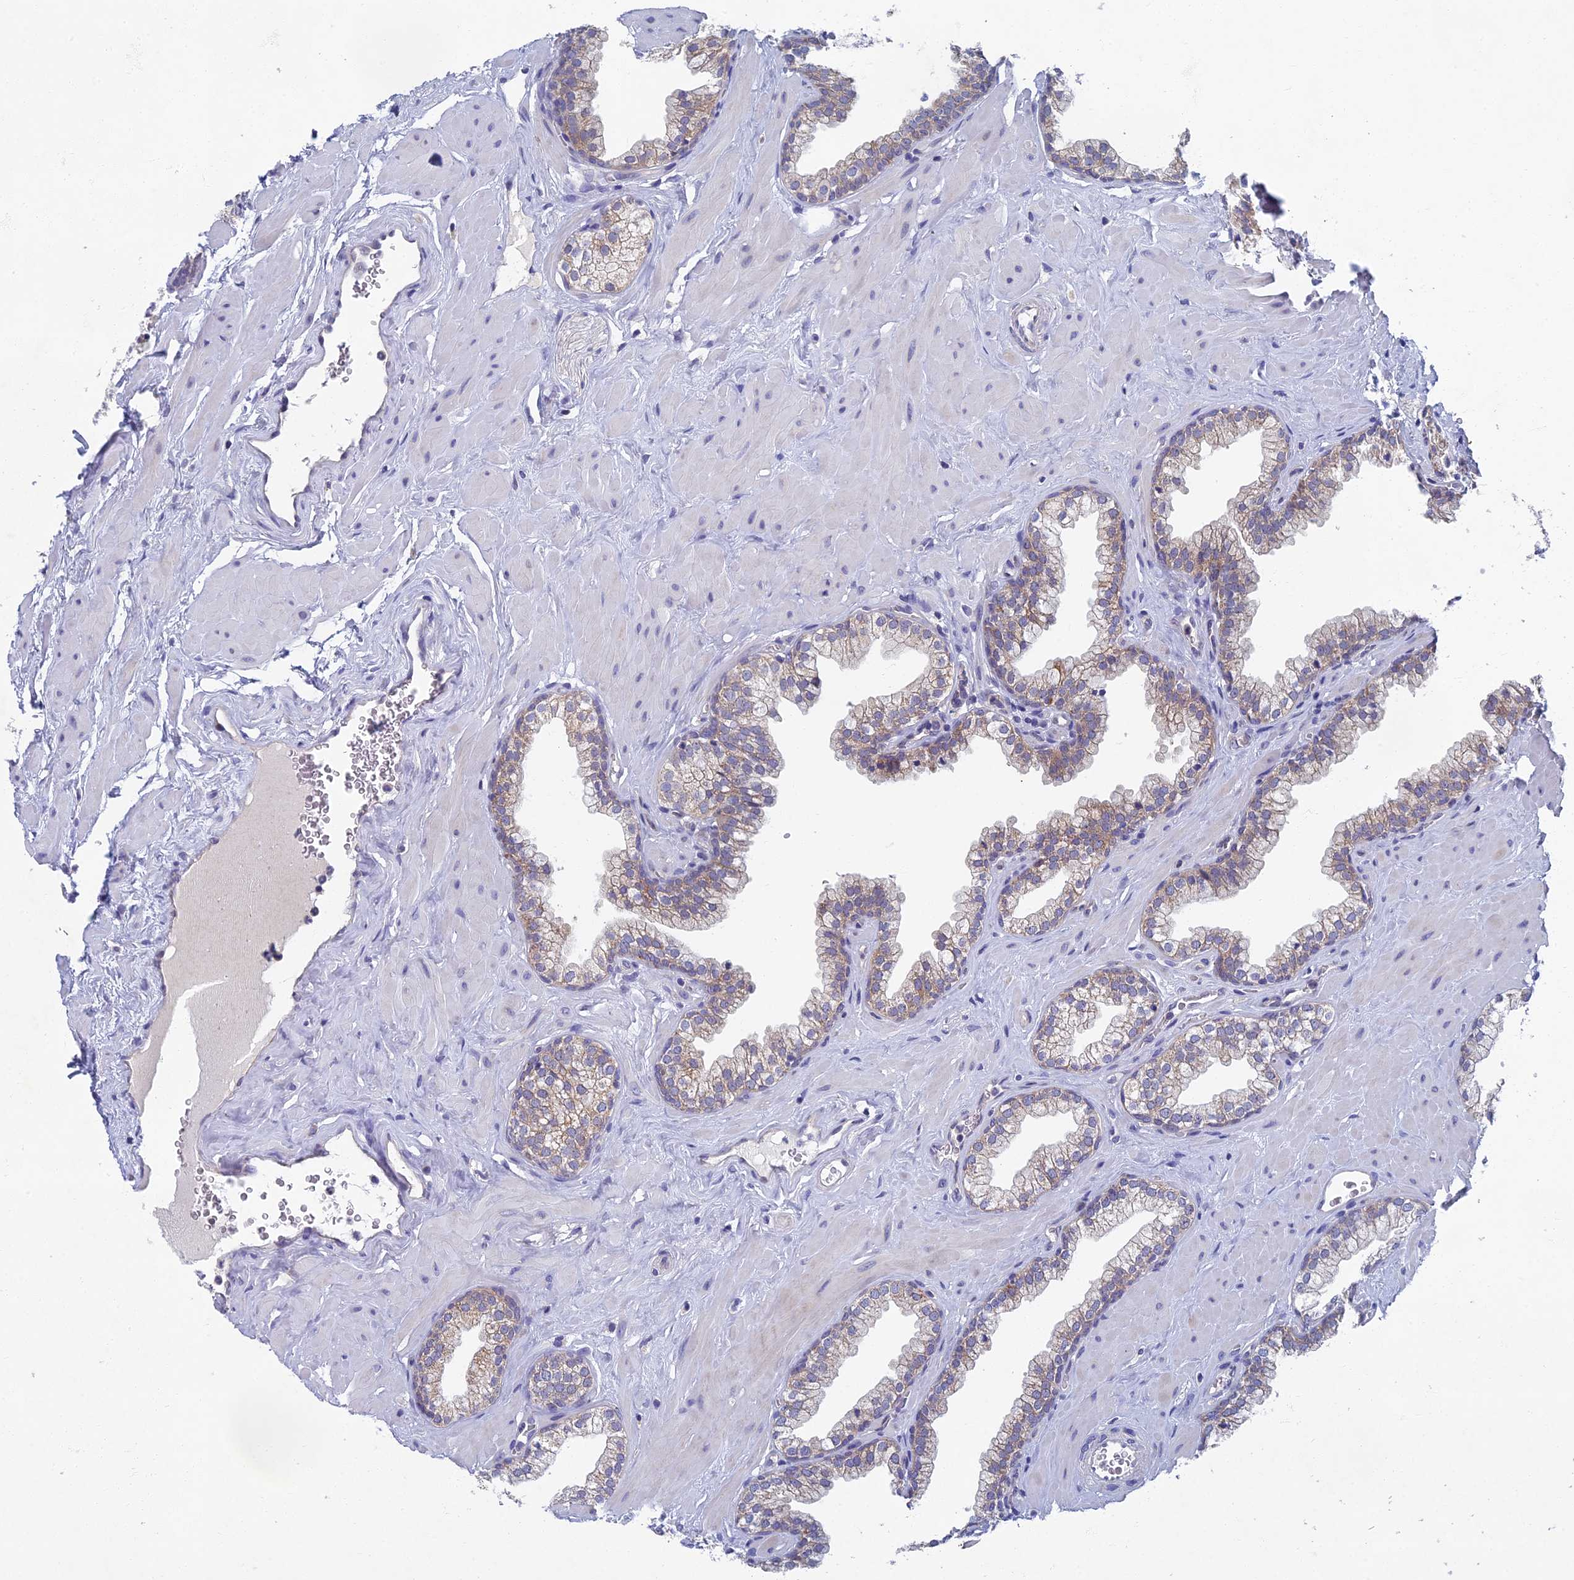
{"staining": {"intensity": "weak", "quantity": "25%-75%", "location": "cytoplasmic/membranous"}, "tissue": "prostate", "cell_type": "Glandular cells", "image_type": "normal", "snomed": [{"axis": "morphology", "description": "Normal tissue, NOS"}, {"axis": "morphology", "description": "Urothelial carcinoma, Low grade"}, {"axis": "topography", "description": "Urinary bladder"}, {"axis": "topography", "description": "Prostate"}], "caption": "Approximately 25%-75% of glandular cells in normal prostate display weak cytoplasmic/membranous protein expression as visualized by brown immunohistochemical staining.", "gene": "SPIN4", "patient": {"sex": "male", "age": 60}}